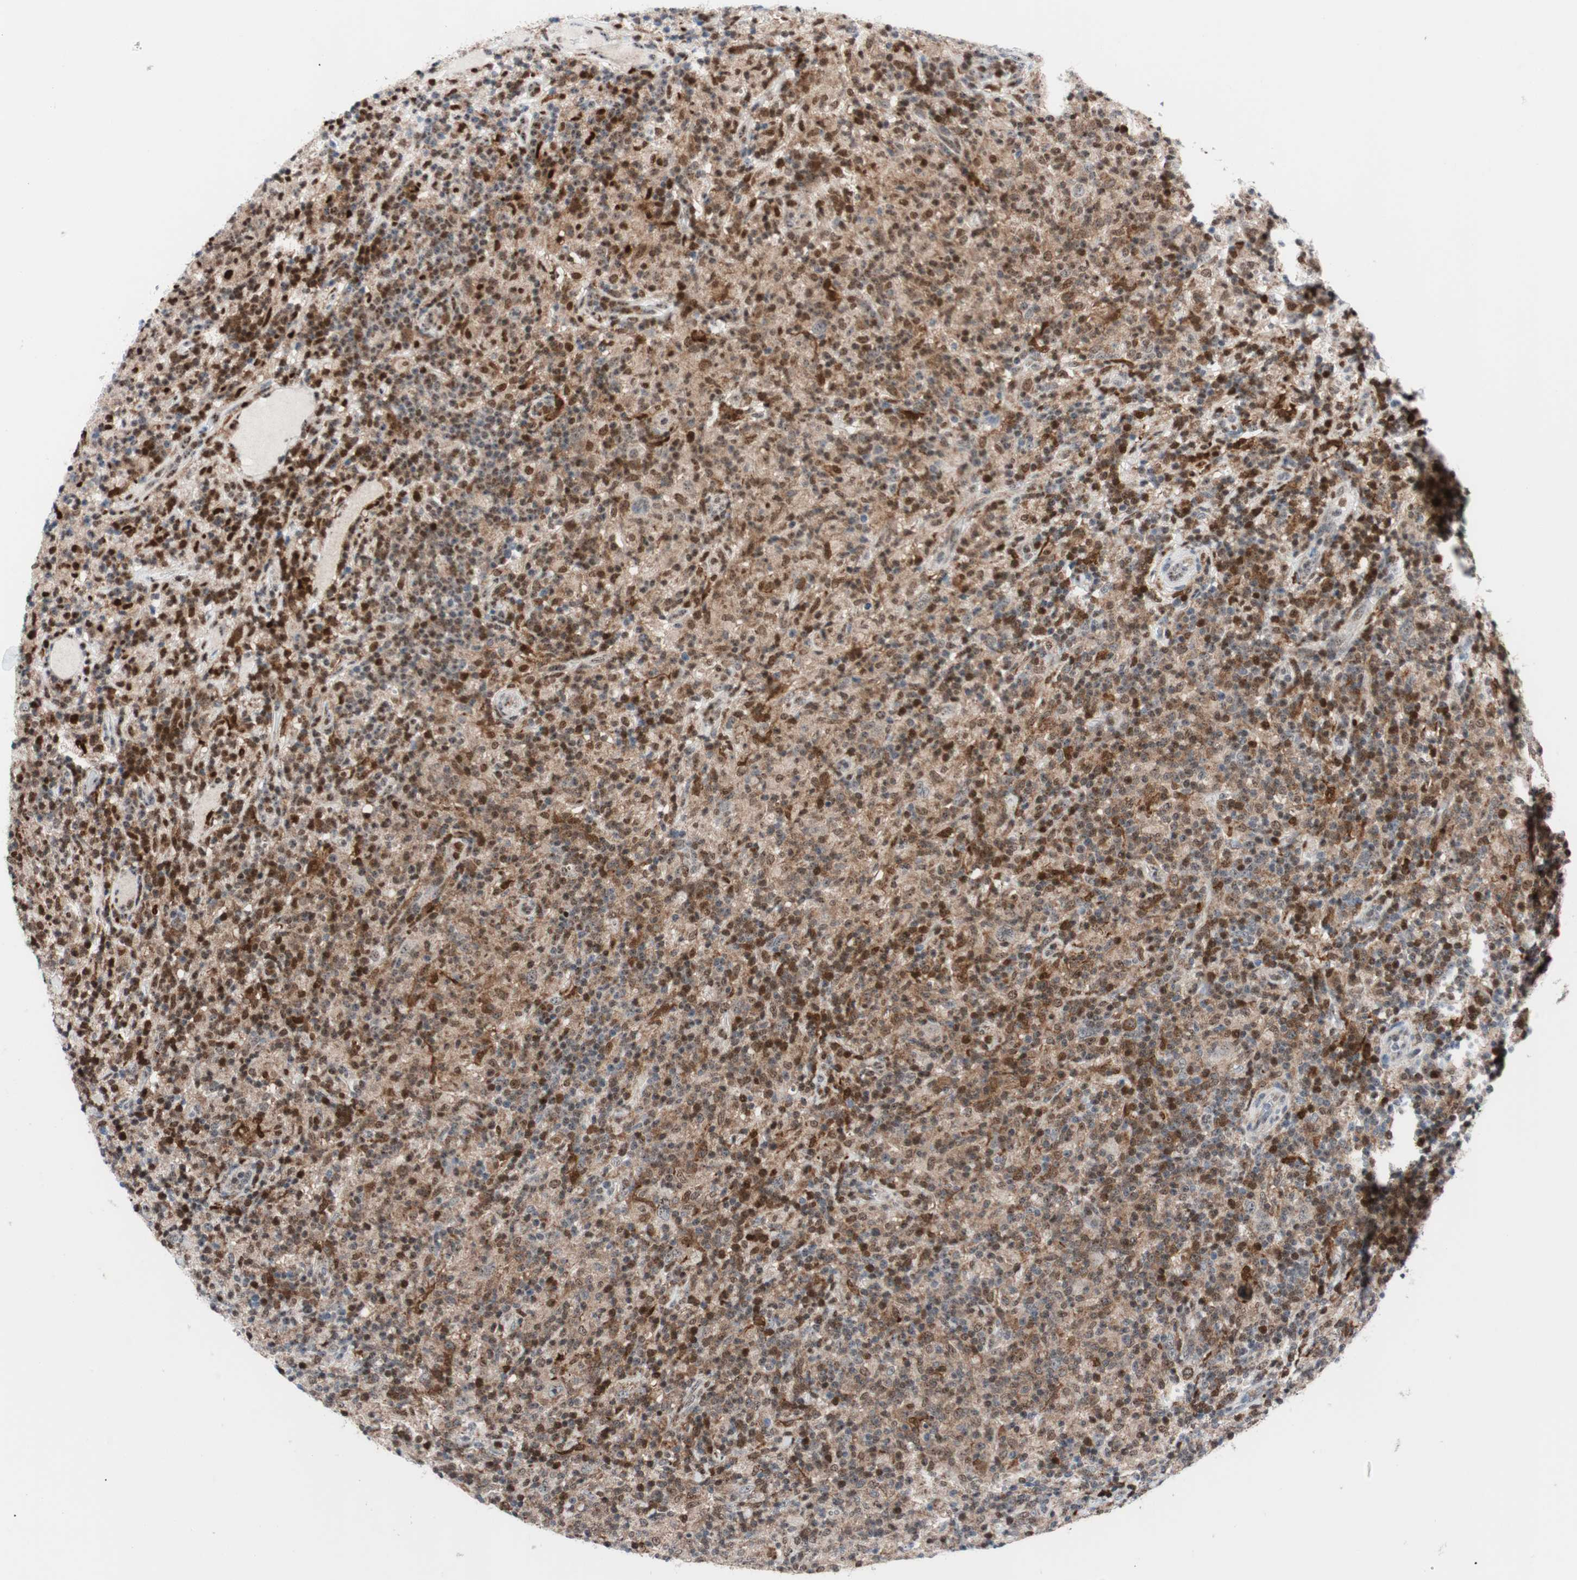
{"staining": {"intensity": "negative", "quantity": "none", "location": "none"}, "tissue": "lymphoma", "cell_type": "Tumor cells", "image_type": "cancer", "snomed": [{"axis": "morphology", "description": "Hodgkin's disease, NOS"}, {"axis": "topography", "description": "Lymph node"}], "caption": "Immunohistochemistry micrograph of Hodgkin's disease stained for a protein (brown), which reveals no expression in tumor cells.", "gene": "RGS10", "patient": {"sex": "male", "age": 70}}